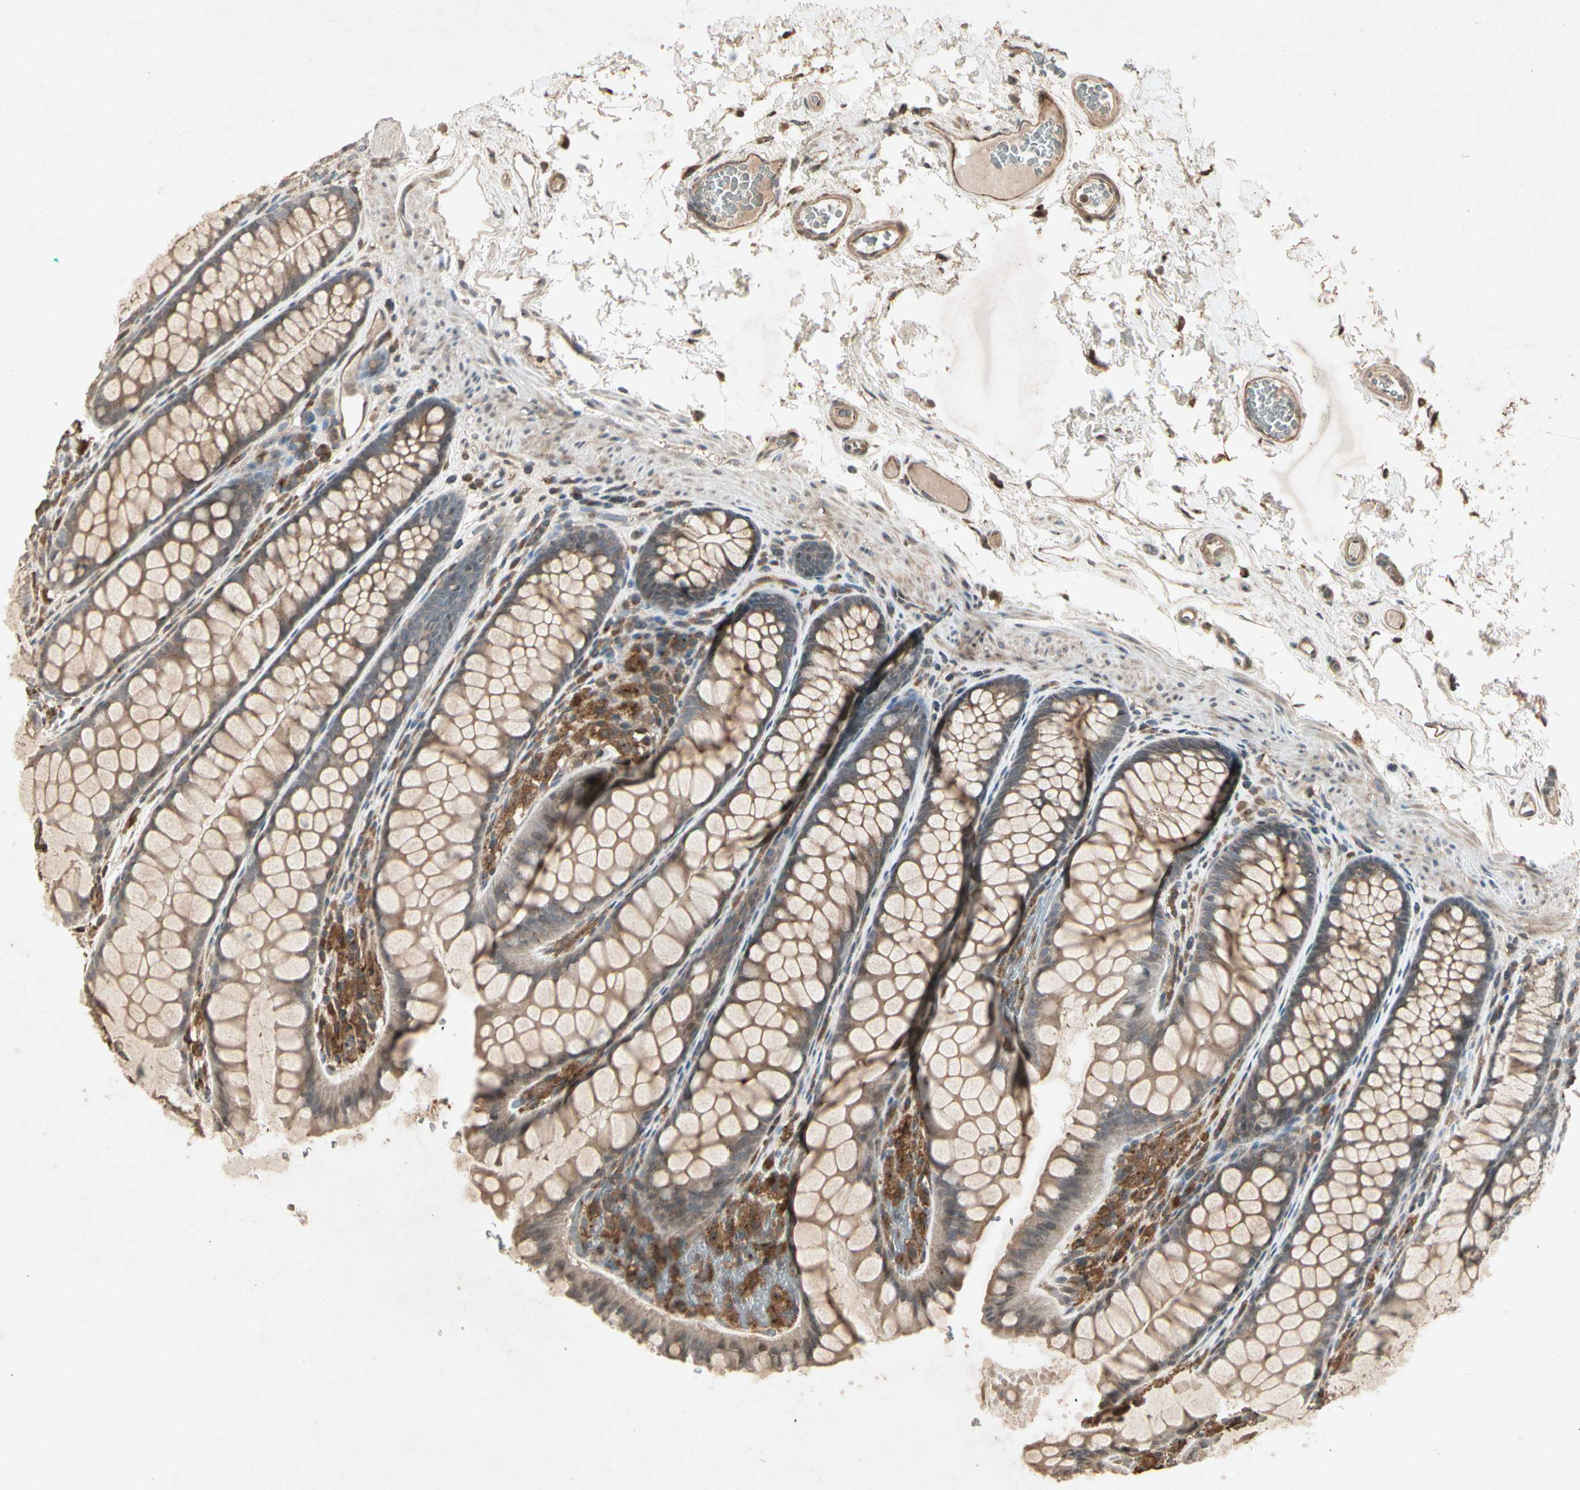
{"staining": {"intensity": "moderate", "quantity": ">75%", "location": "cytoplasmic/membranous"}, "tissue": "colon", "cell_type": "Endothelial cells", "image_type": "normal", "snomed": [{"axis": "morphology", "description": "Normal tissue, NOS"}, {"axis": "topography", "description": "Colon"}], "caption": "Normal colon shows moderate cytoplasmic/membranous positivity in about >75% of endothelial cells, visualized by immunohistochemistry. (DAB (3,3'-diaminobenzidine) IHC, brown staining for protein, blue staining for nuclei).", "gene": "TEK", "patient": {"sex": "female", "age": 55}}